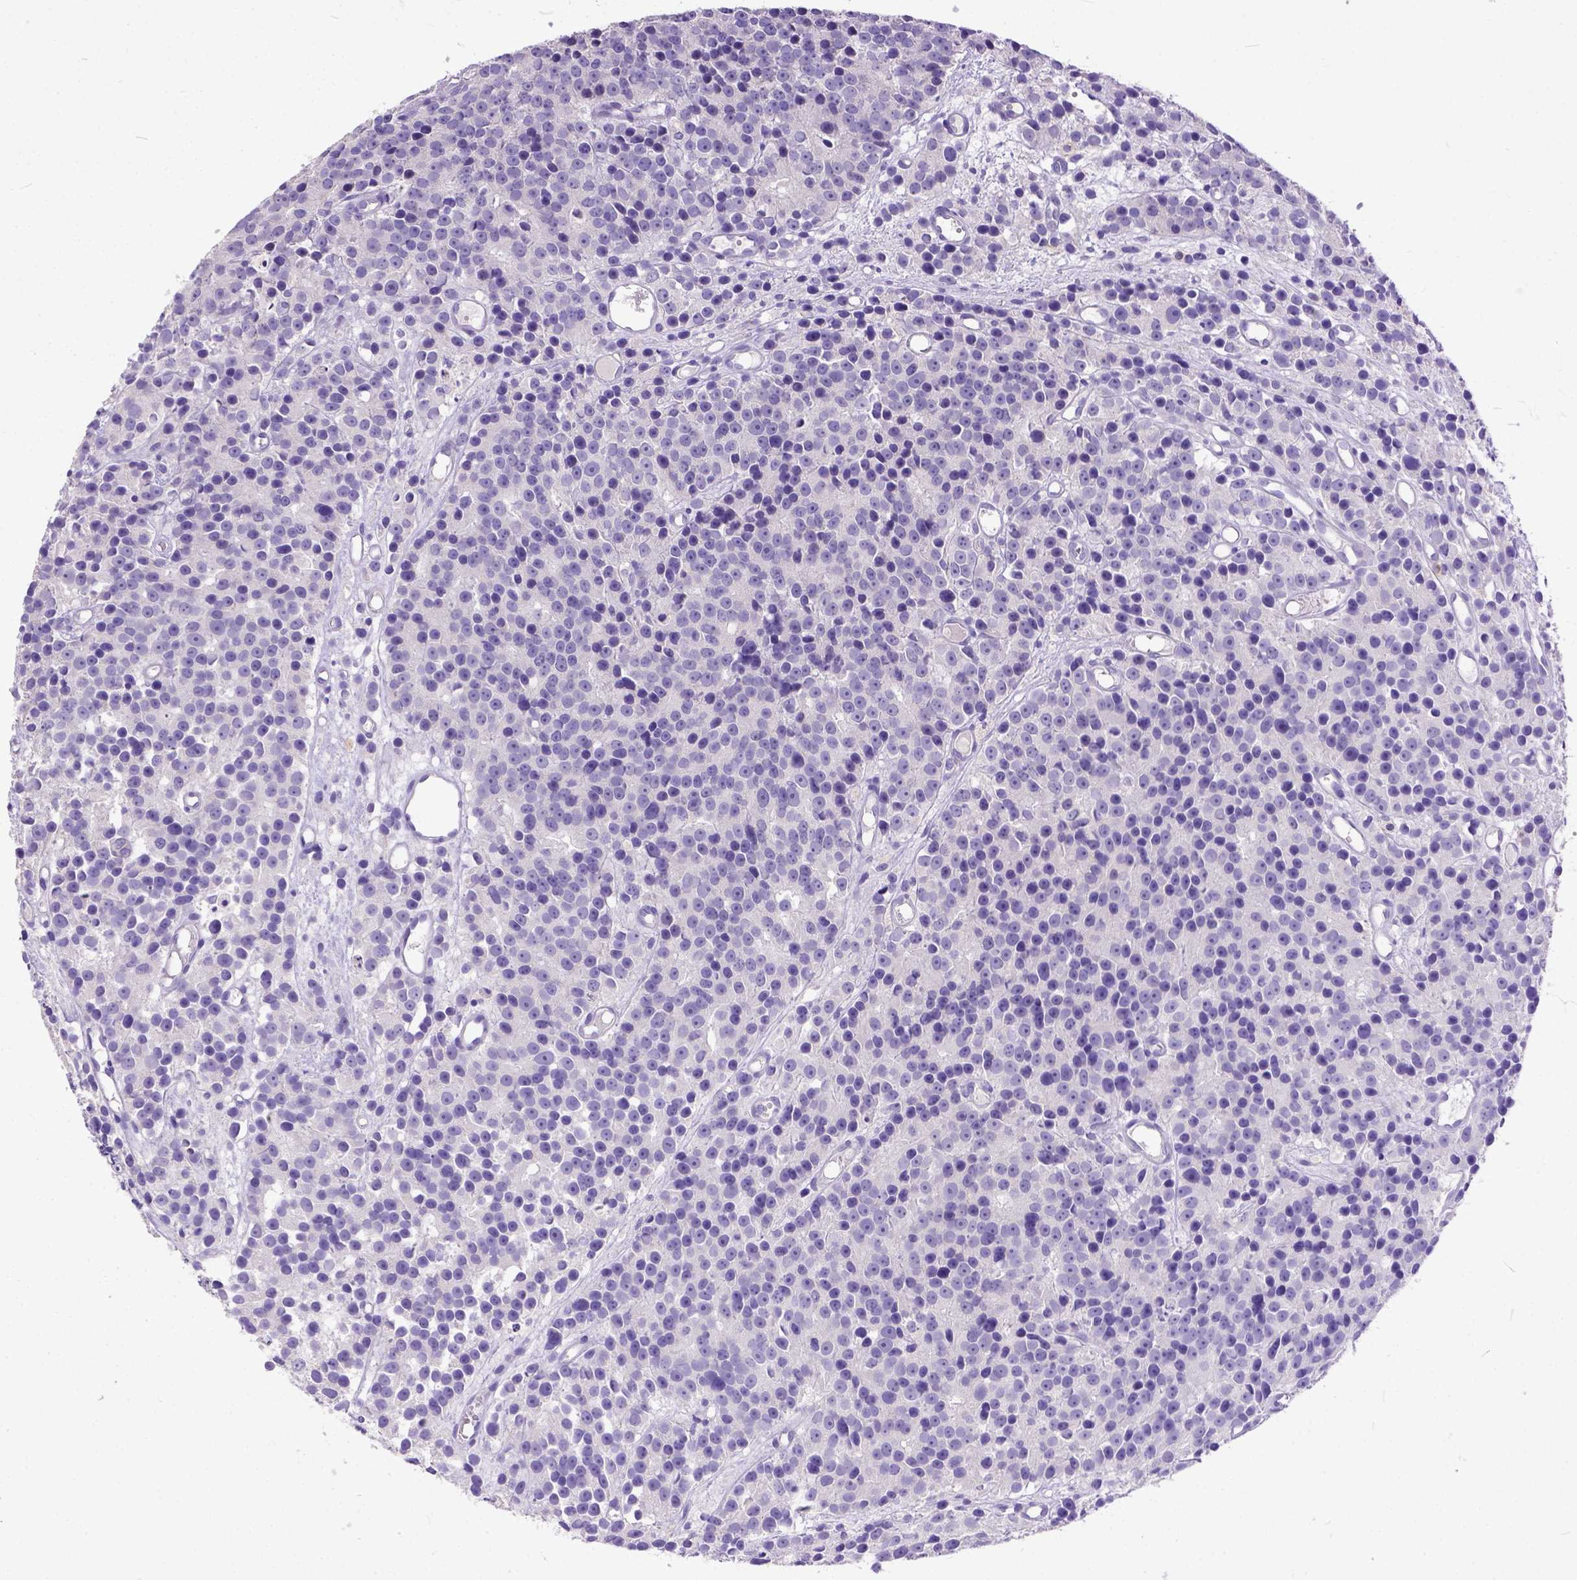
{"staining": {"intensity": "negative", "quantity": "none", "location": "none"}, "tissue": "prostate cancer", "cell_type": "Tumor cells", "image_type": "cancer", "snomed": [{"axis": "morphology", "description": "Adenocarcinoma, High grade"}, {"axis": "topography", "description": "Prostate"}], "caption": "This is a micrograph of IHC staining of prostate adenocarcinoma (high-grade), which shows no staining in tumor cells.", "gene": "KIT", "patient": {"sex": "male", "age": 77}}